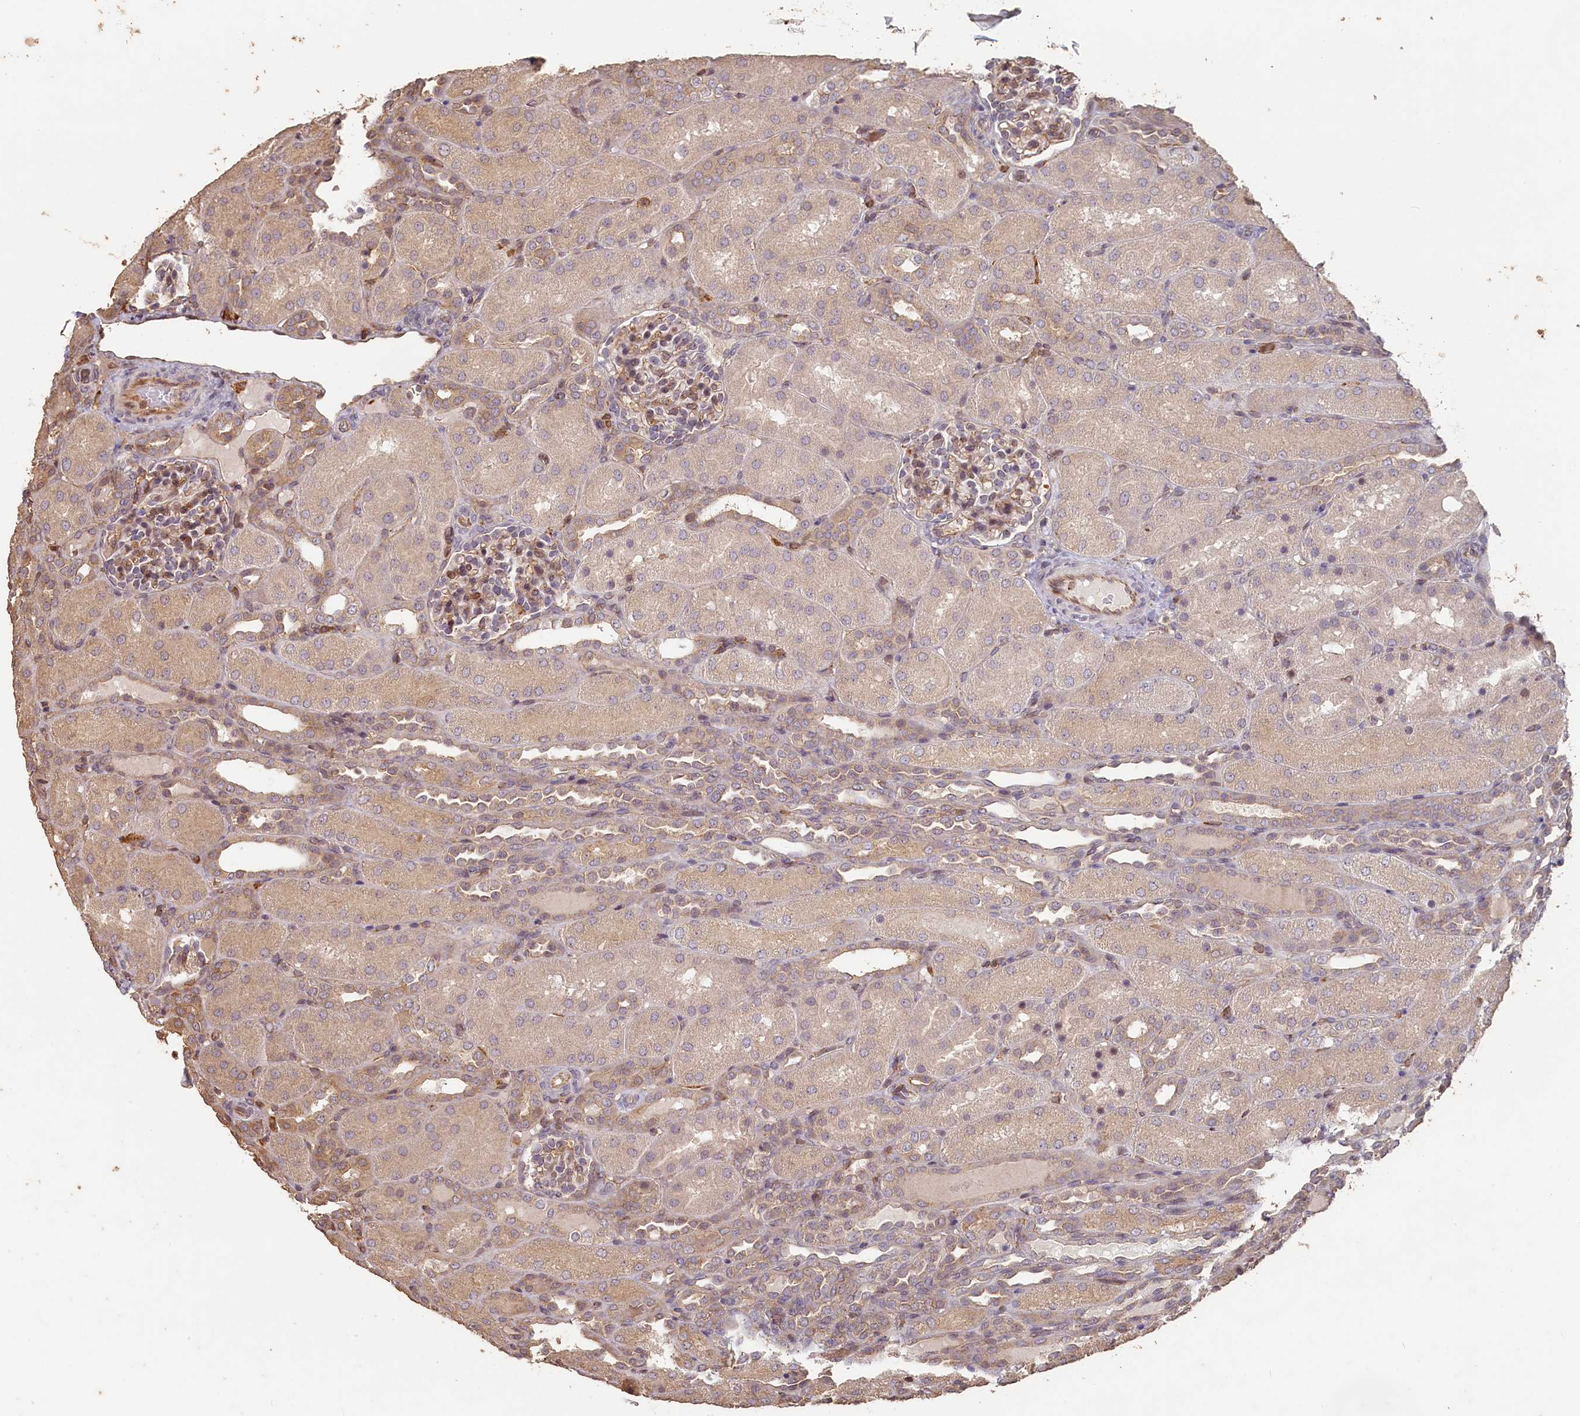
{"staining": {"intensity": "weak", "quantity": "<25%", "location": "cytoplasmic/membranous"}, "tissue": "kidney", "cell_type": "Cells in glomeruli", "image_type": "normal", "snomed": [{"axis": "morphology", "description": "Normal tissue, NOS"}, {"axis": "topography", "description": "Kidney"}], "caption": "Cells in glomeruli show no significant protein expression in normal kidney.", "gene": "MADD", "patient": {"sex": "male", "age": 1}}